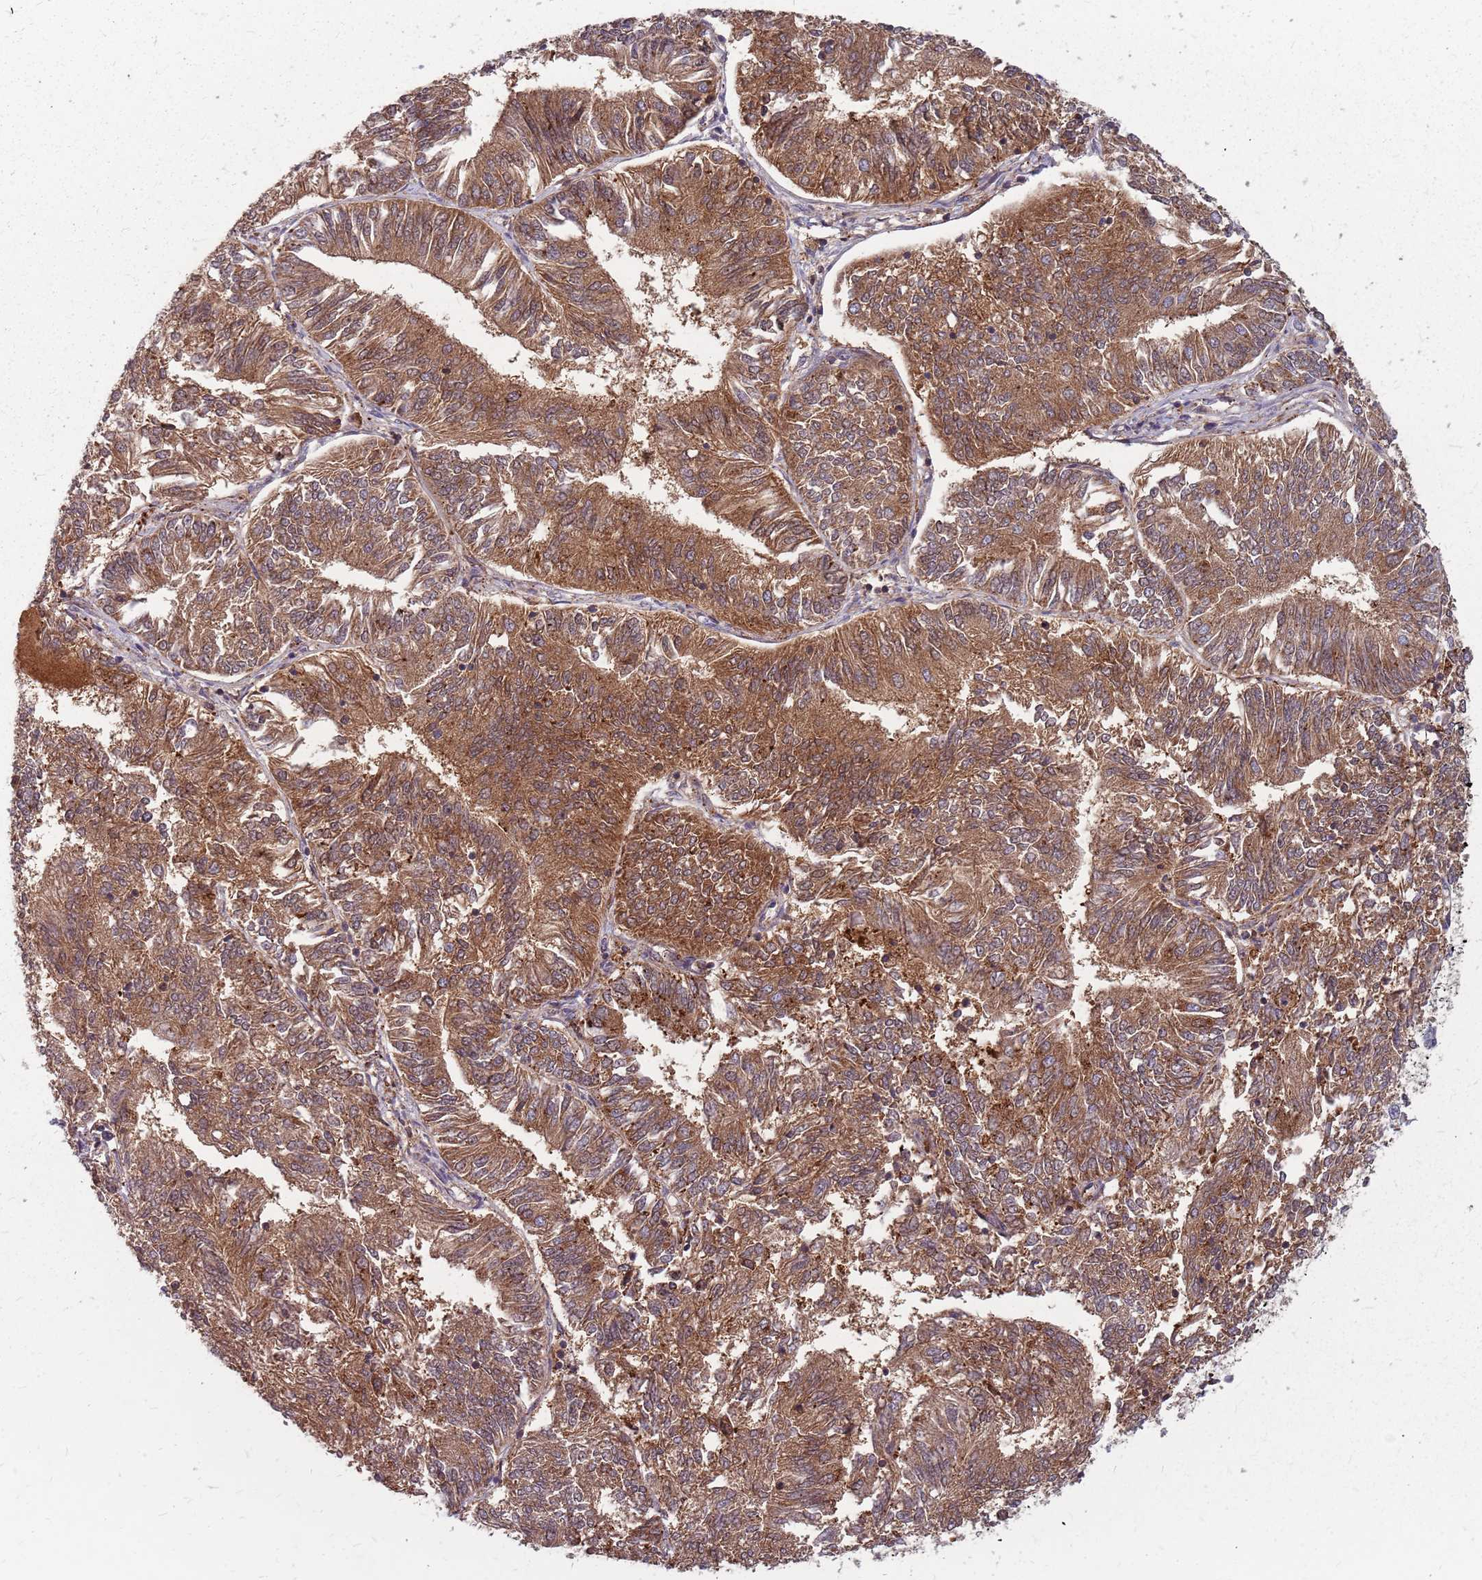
{"staining": {"intensity": "moderate", "quantity": ">75%", "location": "cytoplasmic/membranous"}, "tissue": "endometrial cancer", "cell_type": "Tumor cells", "image_type": "cancer", "snomed": [{"axis": "morphology", "description": "Adenocarcinoma, NOS"}, {"axis": "topography", "description": "Endometrium"}], "caption": "Human endometrial cancer stained with a brown dye displays moderate cytoplasmic/membranous positive positivity in about >75% of tumor cells.", "gene": "NME4", "patient": {"sex": "female", "age": 58}}